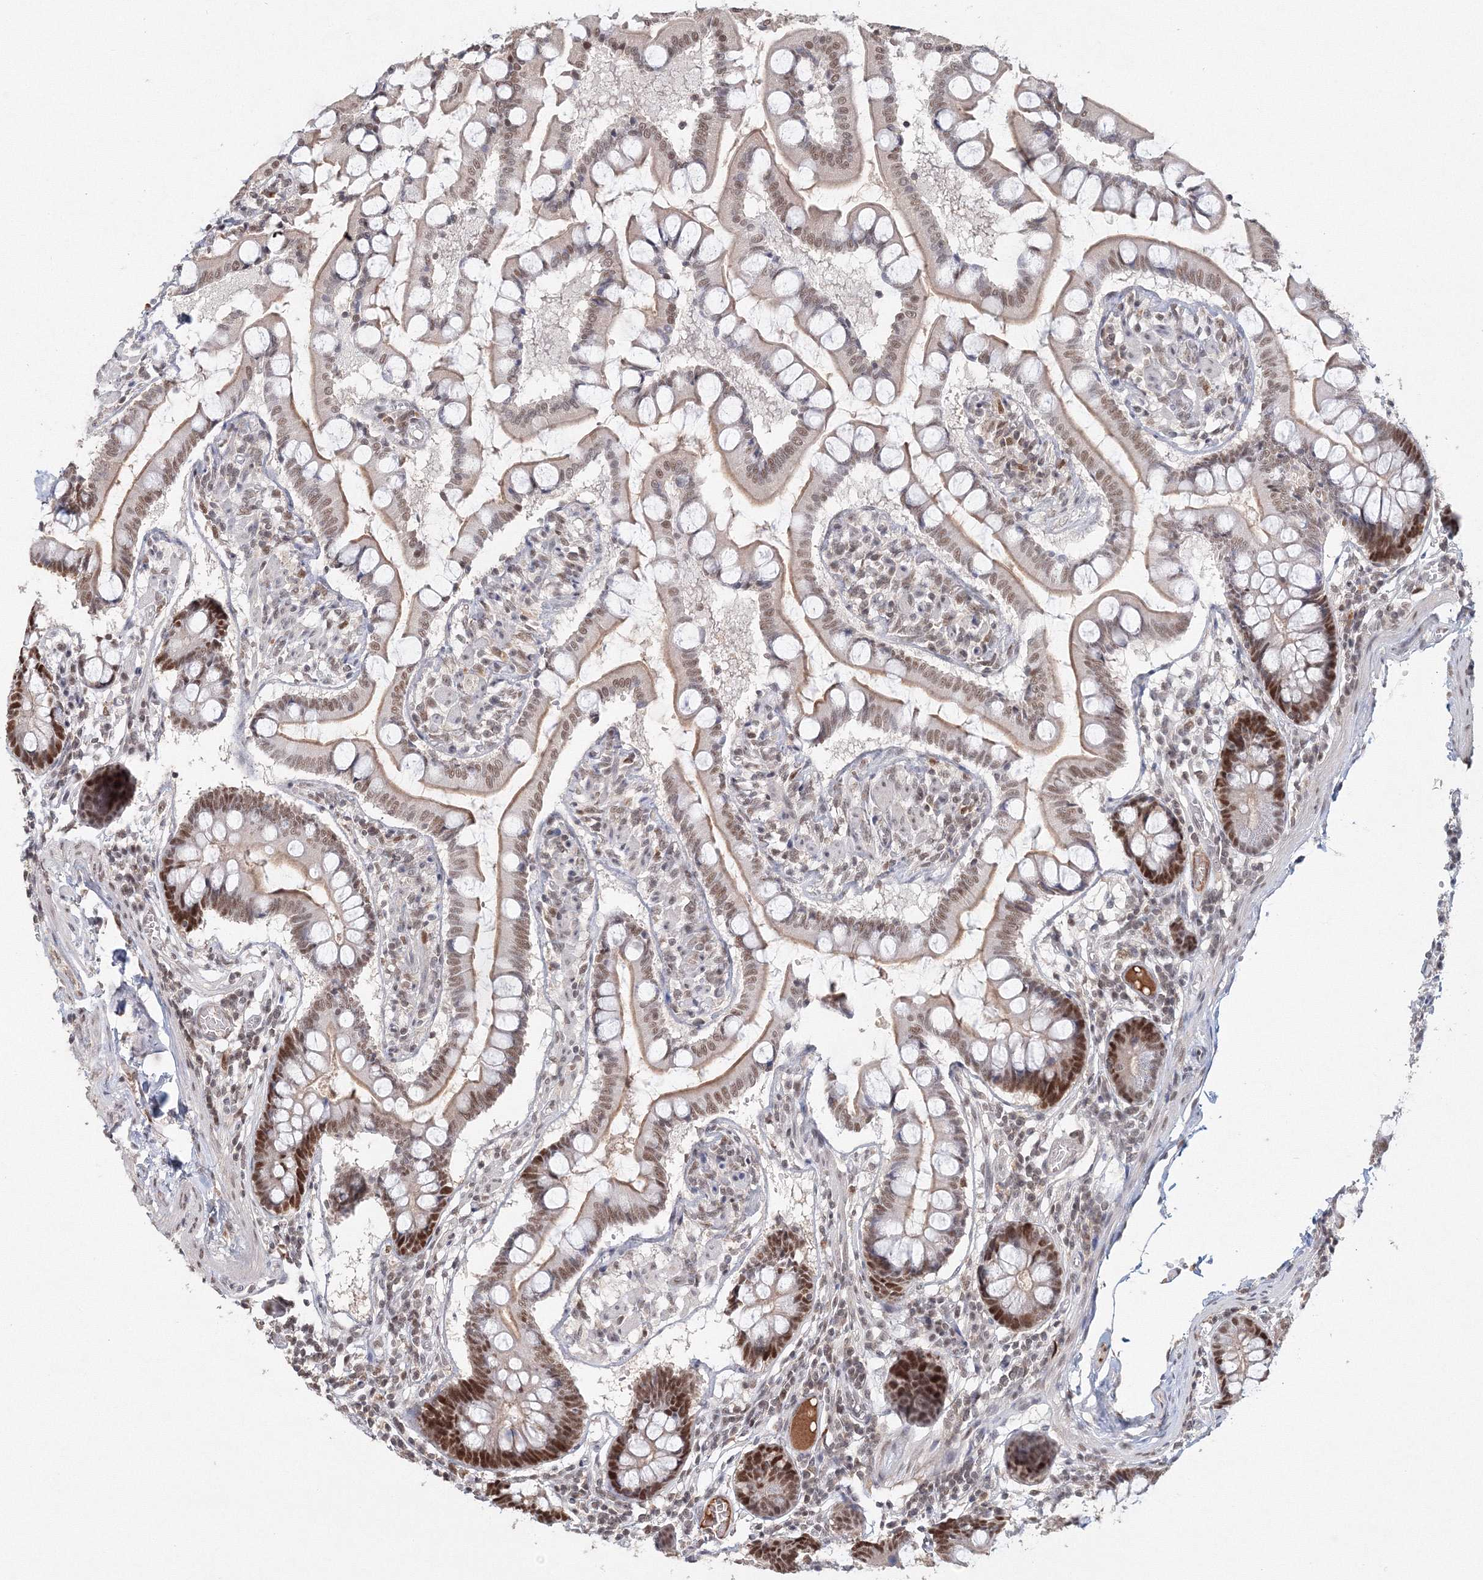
{"staining": {"intensity": "moderate", "quantity": "25%-75%", "location": "cytoplasmic/membranous,nuclear"}, "tissue": "small intestine", "cell_type": "Glandular cells", "image_type": "normal", "snomed": [{"axis": "morphology", "description": "Normal tissue, NOS"}, {"axis": "topography", "description": "Small intestine"}], "caption": "Unremarkable small intestine was stained to show a protein in brown. There is medium levels of moderate cytoplasmic/membranous,nuclear positivity in about 25%-75% of glandular cells. The protein is shown in brown color, while the nuclei are stained blue.", "gene": "IWS1", "patient": {"sex": "male", "age": 41}}